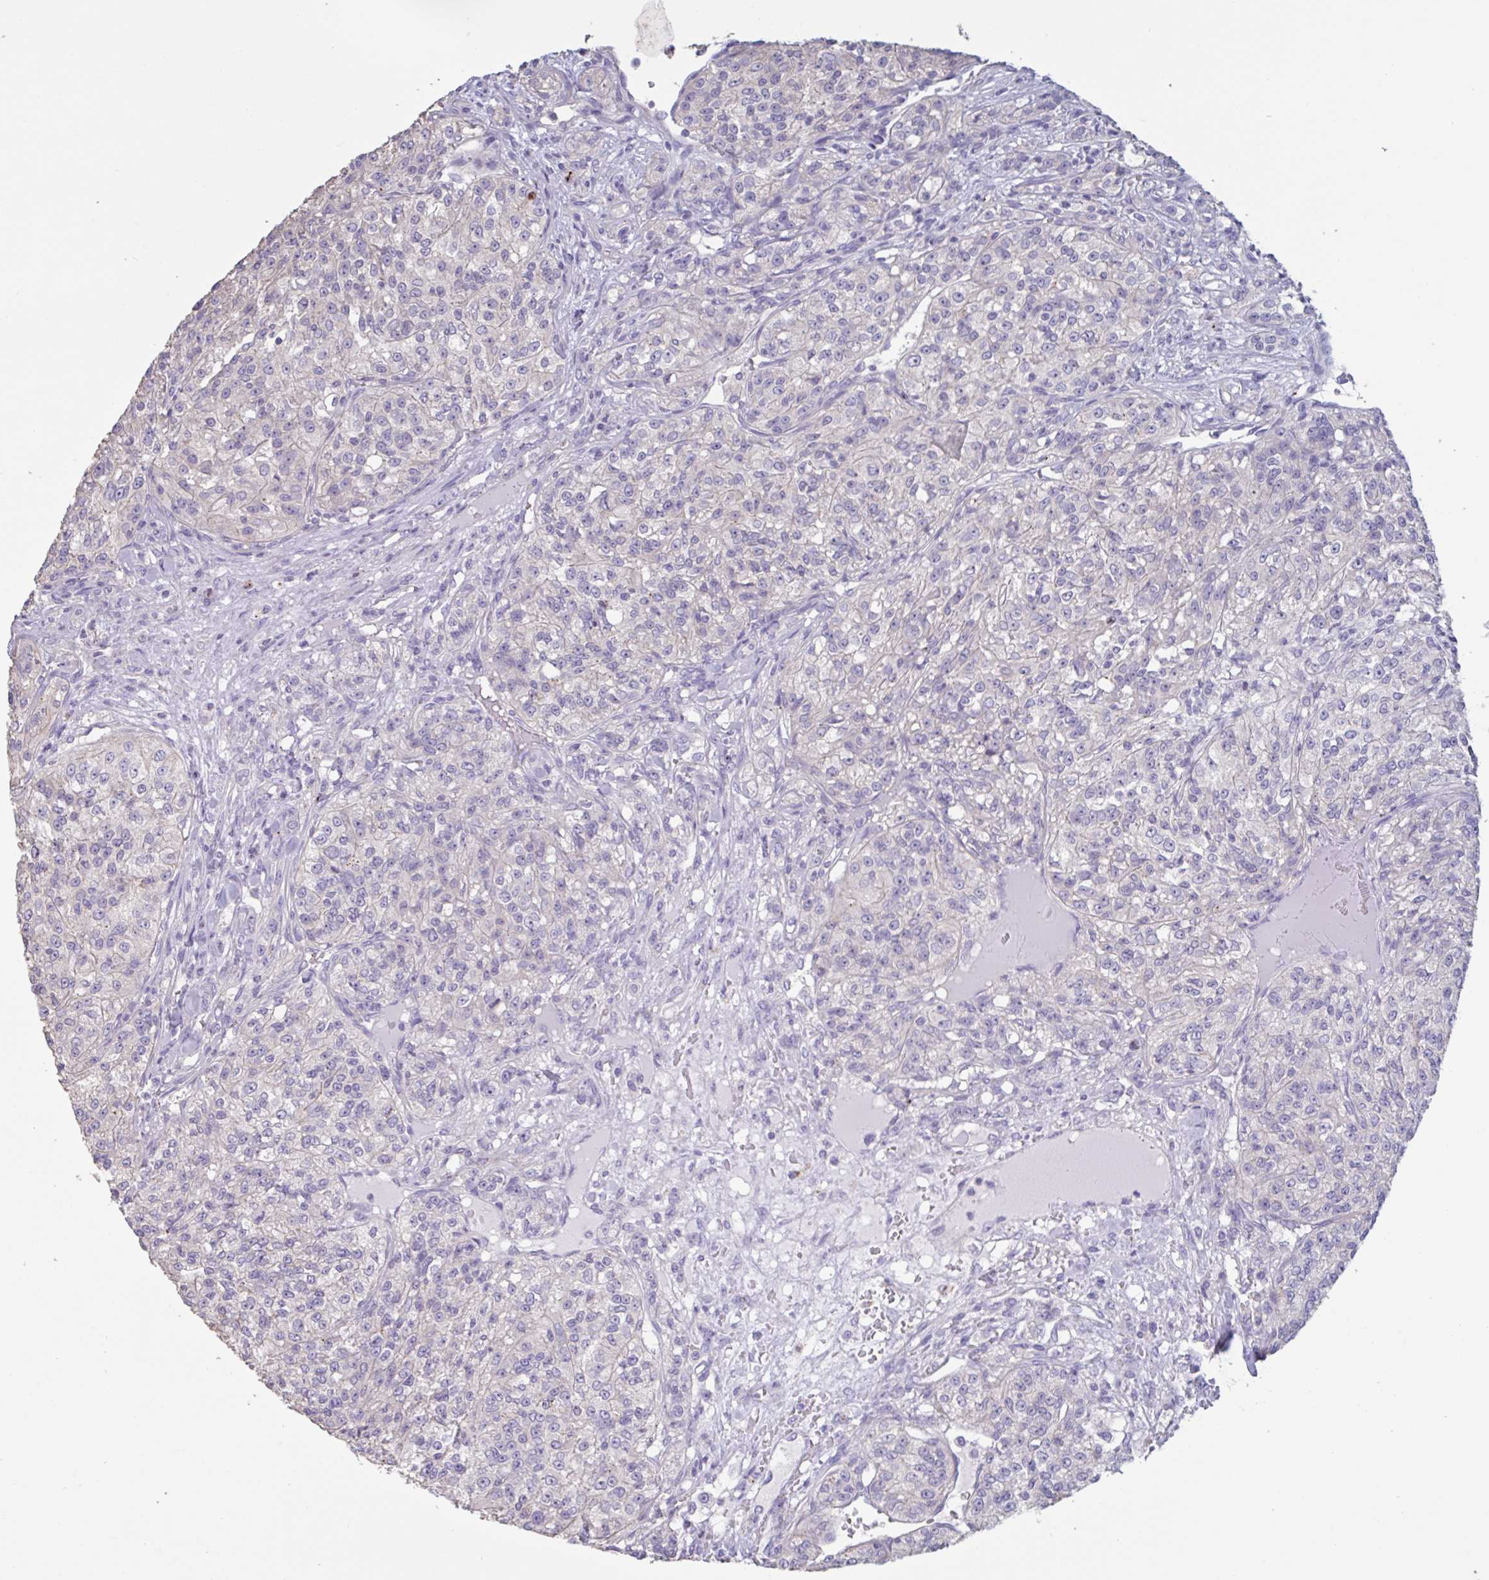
{"staining": {"intensity": "negative", "quantity": "none", "location": "none"}, "tissue": "renal cancer", "cell_type": "Tumor cells", "image_type": "cancer", "snomed": [{"axis": "morphology", "description": "Adenocarcinoma, NOS"}, {"axis": "topography", "description": "Kidney"}], "caption": "Immunohistochemical staining of renal cancer (adenocarcinoma) shows no significant positivity in tumor cells.", "gene": "CHMP5", "patient": {"sex": "female", "age": 63}}